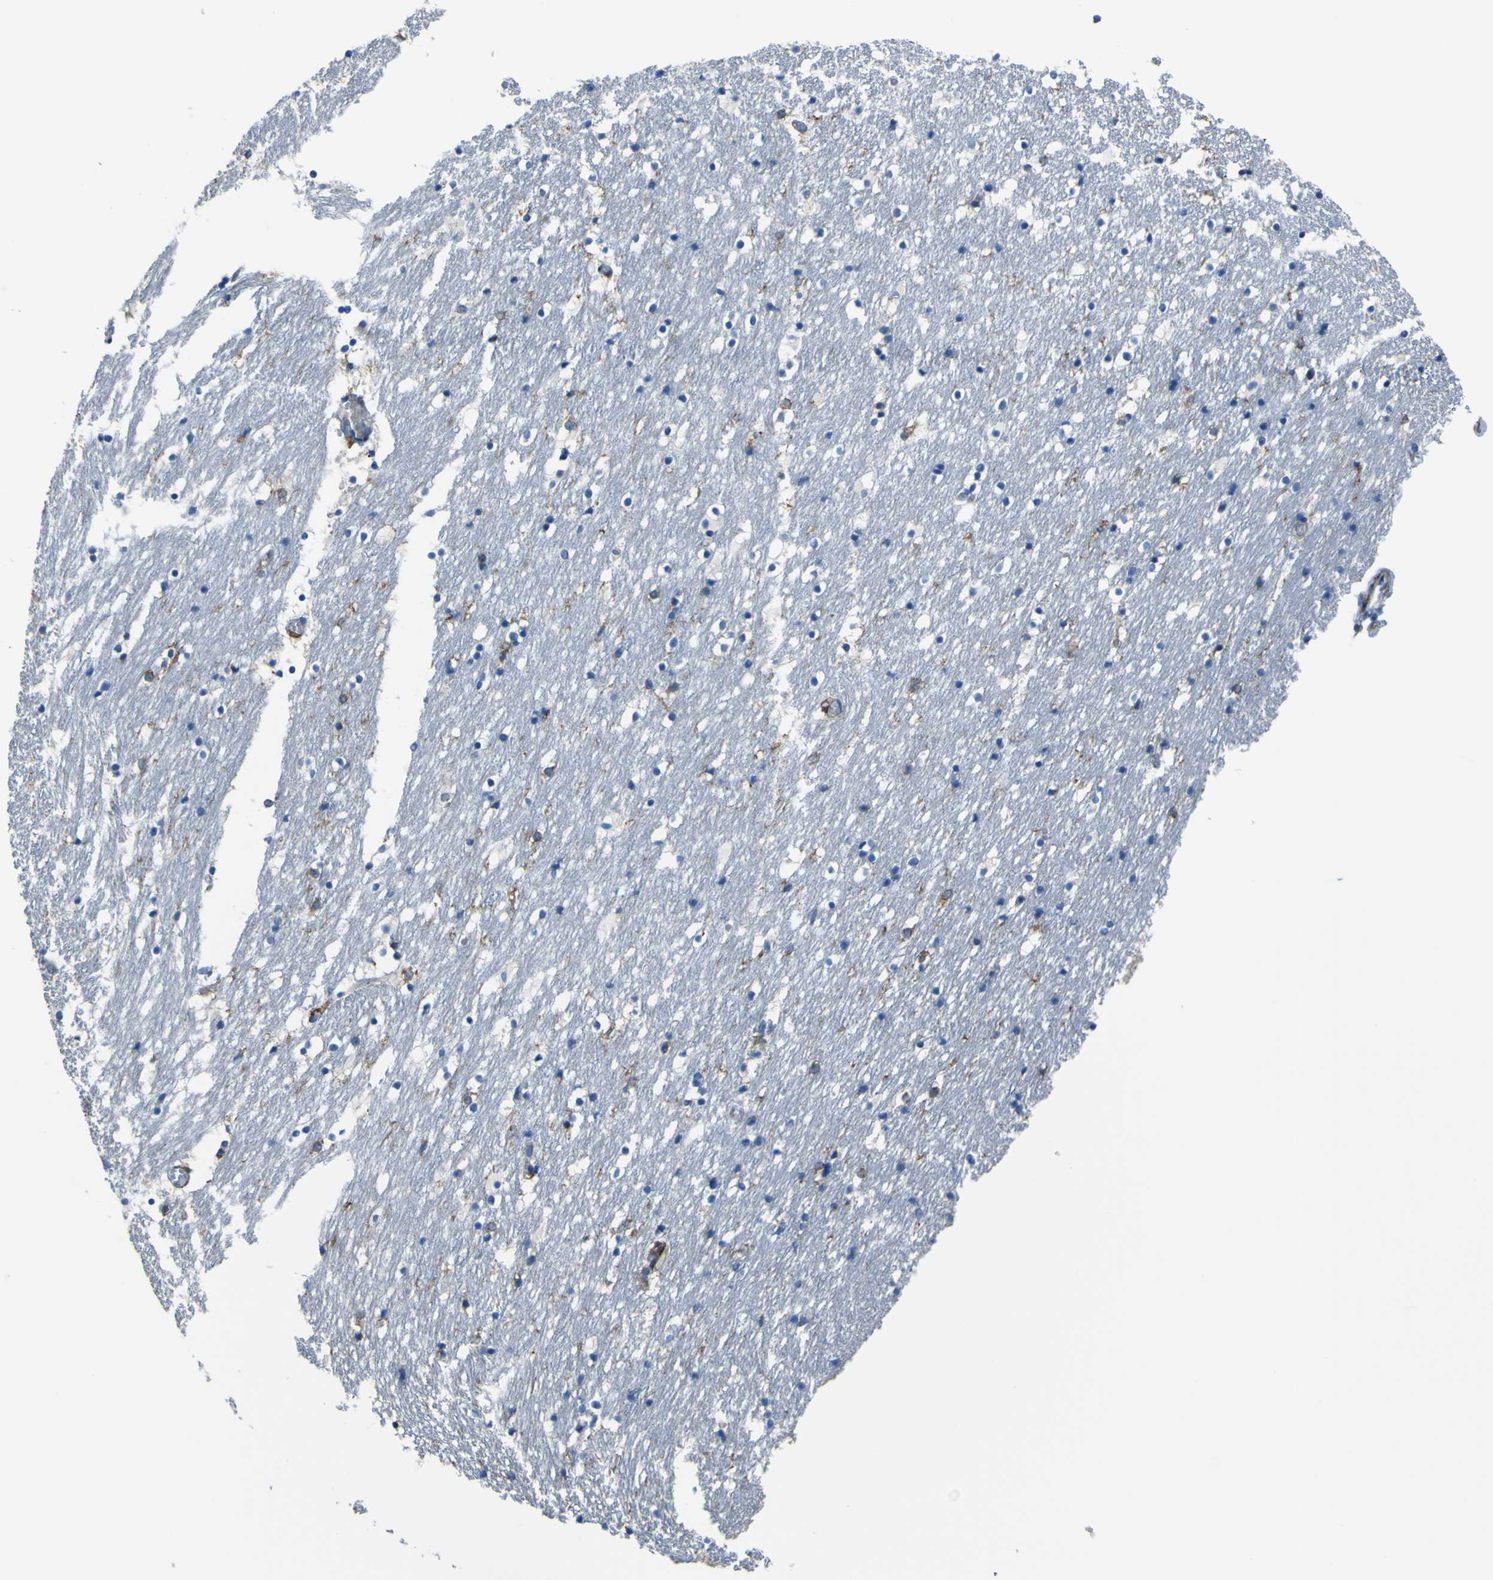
{"staining": {"intensity": "moderate", "quantity": "<25%", "location": "cytoplasmic/membranous"}, "tissue": "caudate", "cell_type": "Glial cells", "image_type": "normal", "snomed": [{"axis": "morphology", "description": "Normal tissue, NOS"}, {"axis": "topography", "description": "Lateral ventricle wall"}], "caption": "Caudate stained with DAB (3,3'-diaminobenzidine) IHC exhibits low levels of moderate cytoplasmic/membranous positivity in approximately <25% of glial cells.", "gene": "LAIR1", "patient": {"sex": "male", "age": 45}}